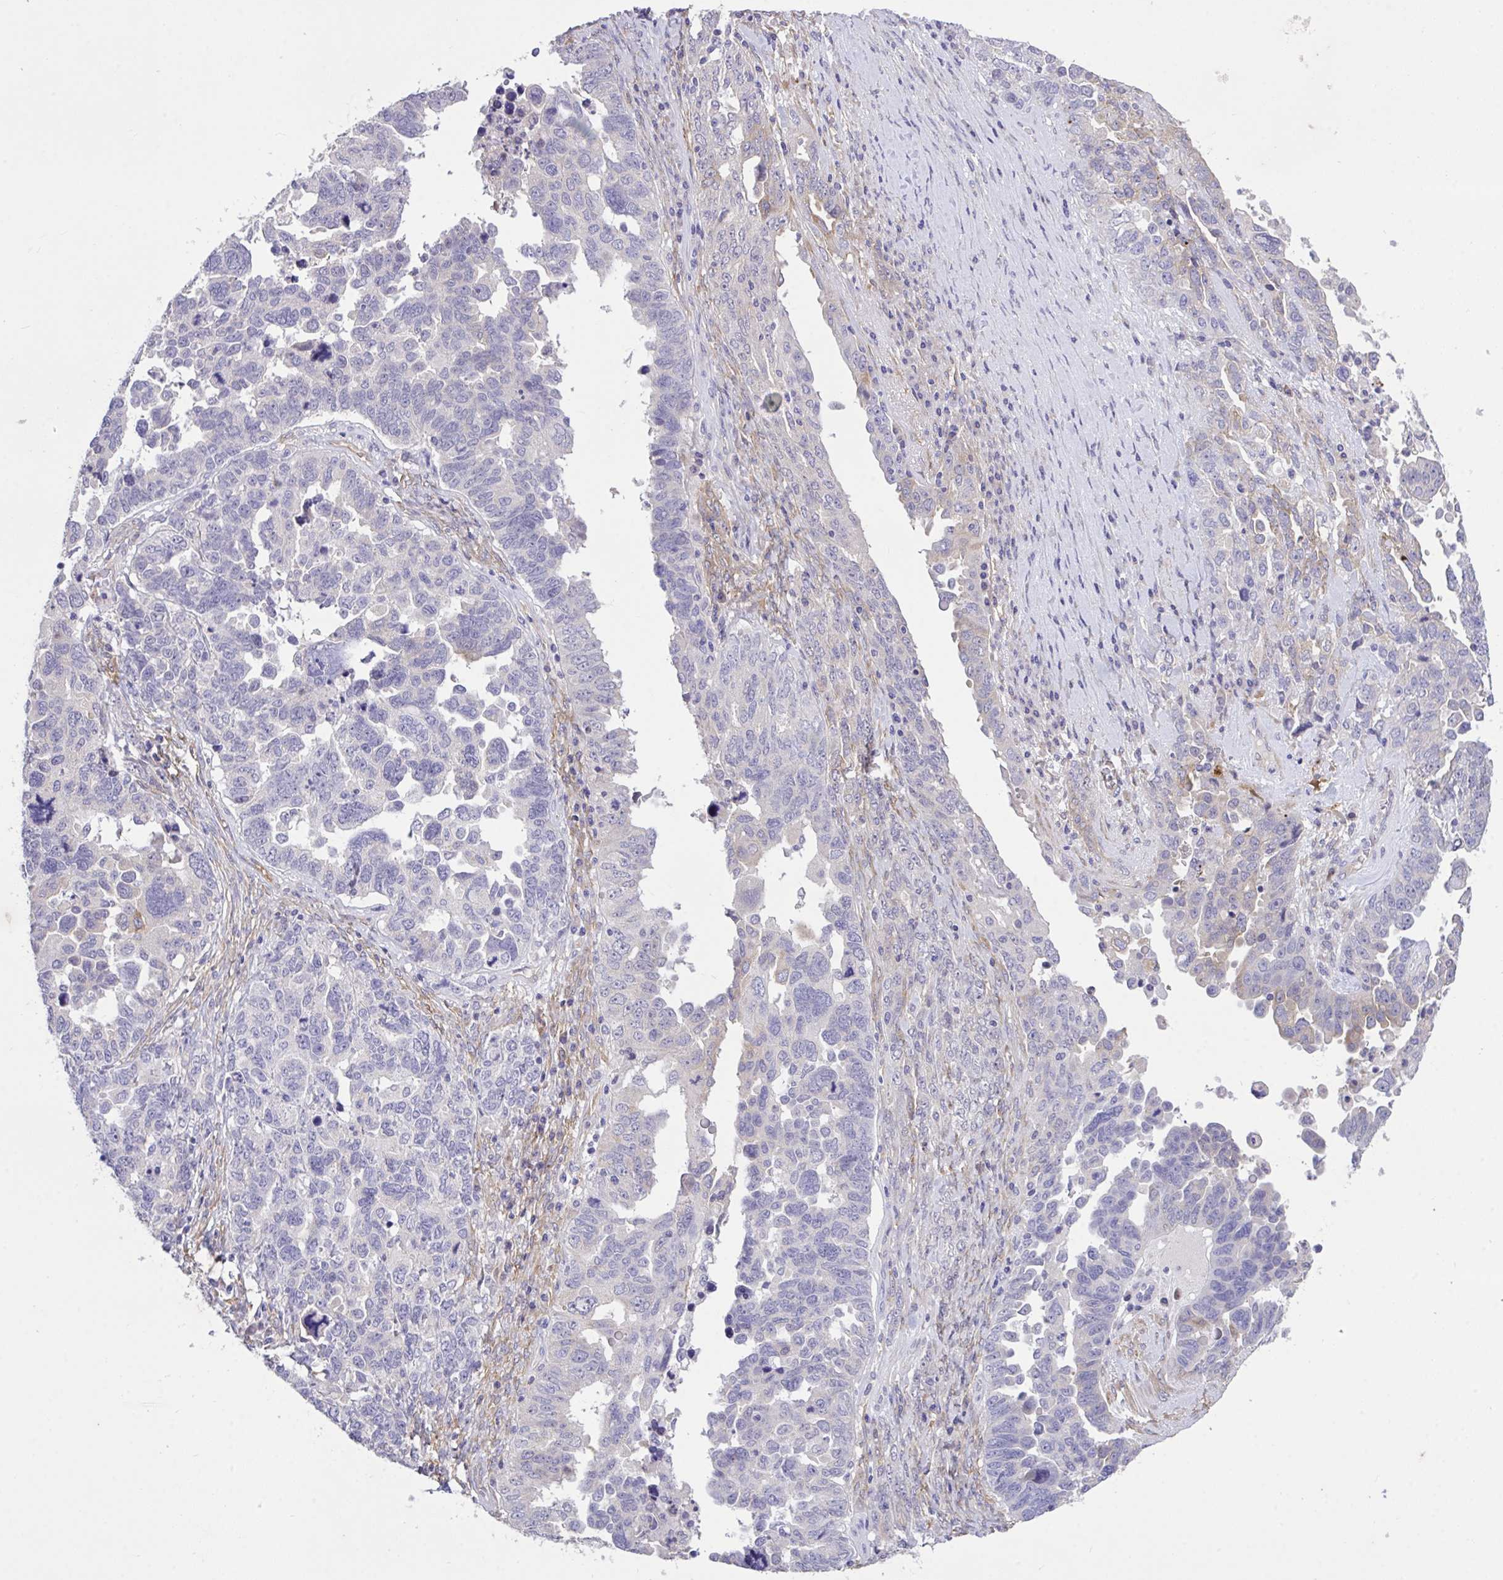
{"staining": {"intensity": "negative", "quantity": "none", "location": "none"}, "tissue": "ovarian cancer", "cell_type": "Tumor cells", "image_type": "cancer", "snomed": [{"axis": "morphology", "description": "Carcinoma, endometroid"}, {"axis": "topography", "description": "Ovary"}], "caption": "Ovarian cancer (endometroid carcinoma) was stained to show a protein in brown. There is no significant expression in tumor cells.", "gene": "MPC2", "patient": {"sex": "female", "age": 62}}